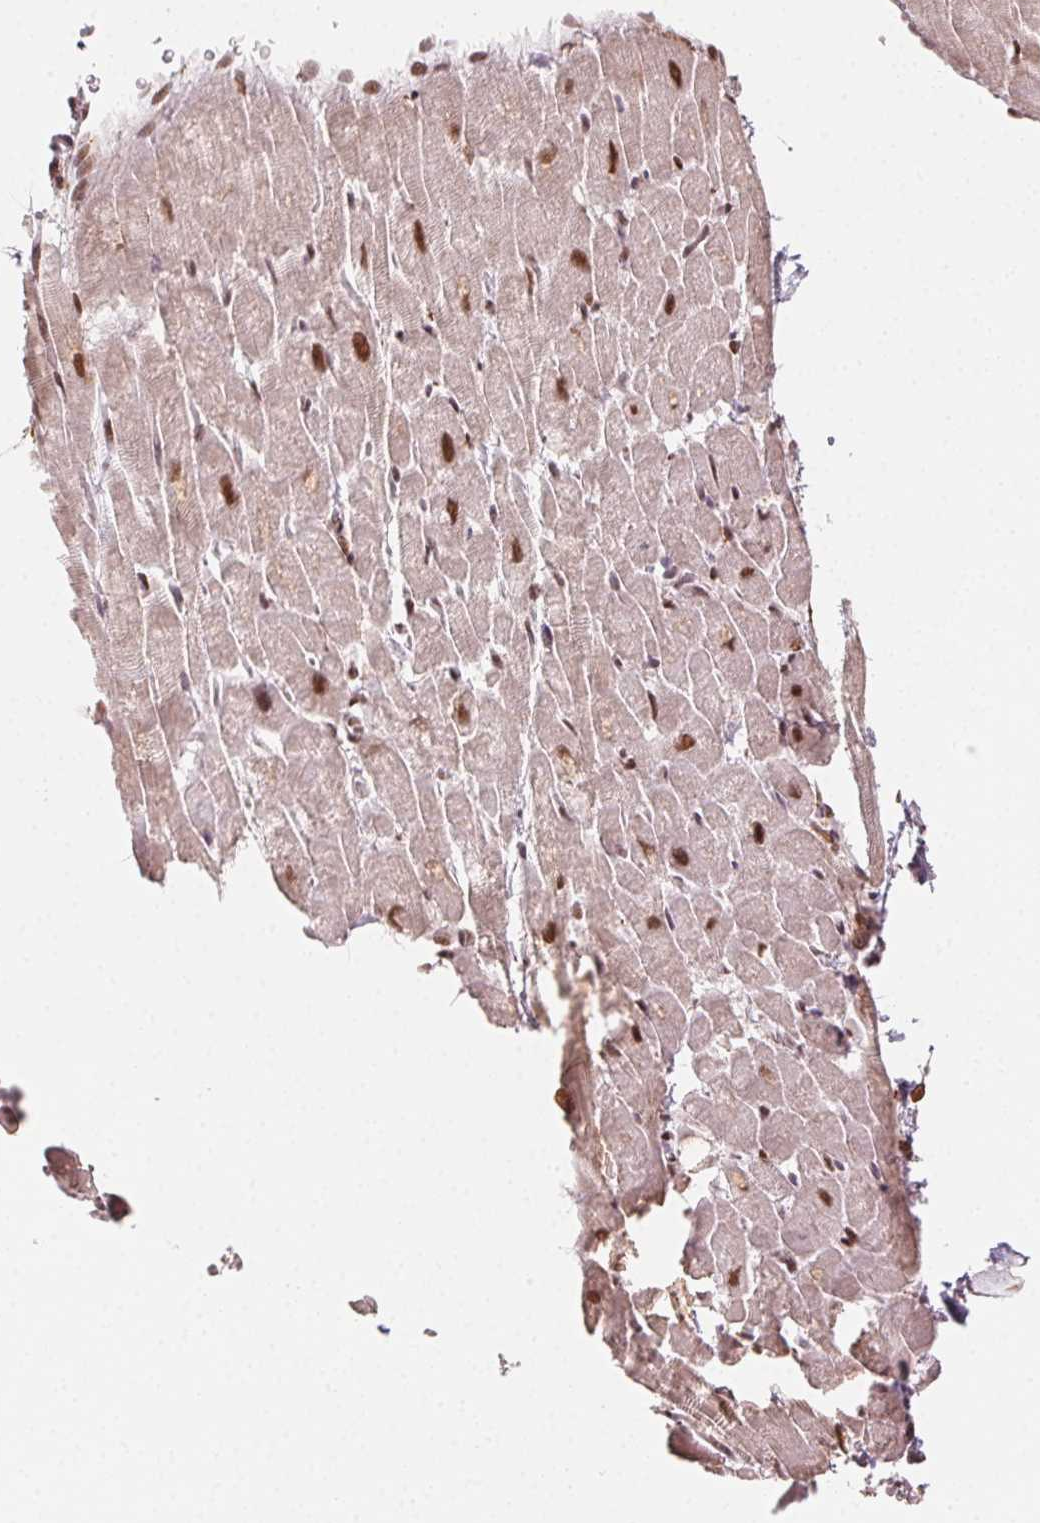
{"staining": {"intensity": "moderate", "quantity": ">75%", "location": "cytoplasmic/membranous,nuclear"}, "tissue": "heart muscle", "cell_type": "Cardiomyocytes", "image_type": "normal", "snomed": [{"axis": "morphology", "description": "Normal tissue, NOS"}, {"axis": "topography", "description": "Heart"}], "caption": "This histopathology image shows immunohistochemistry (IHC) staining of normal heart muscle, with medium moderate cytoplasmic/membranous,nuclear positivity in approximately >75% of cardiomyocytes.", "gene": "TOPORS", "patient": {"sex": "male", "age": 37}}